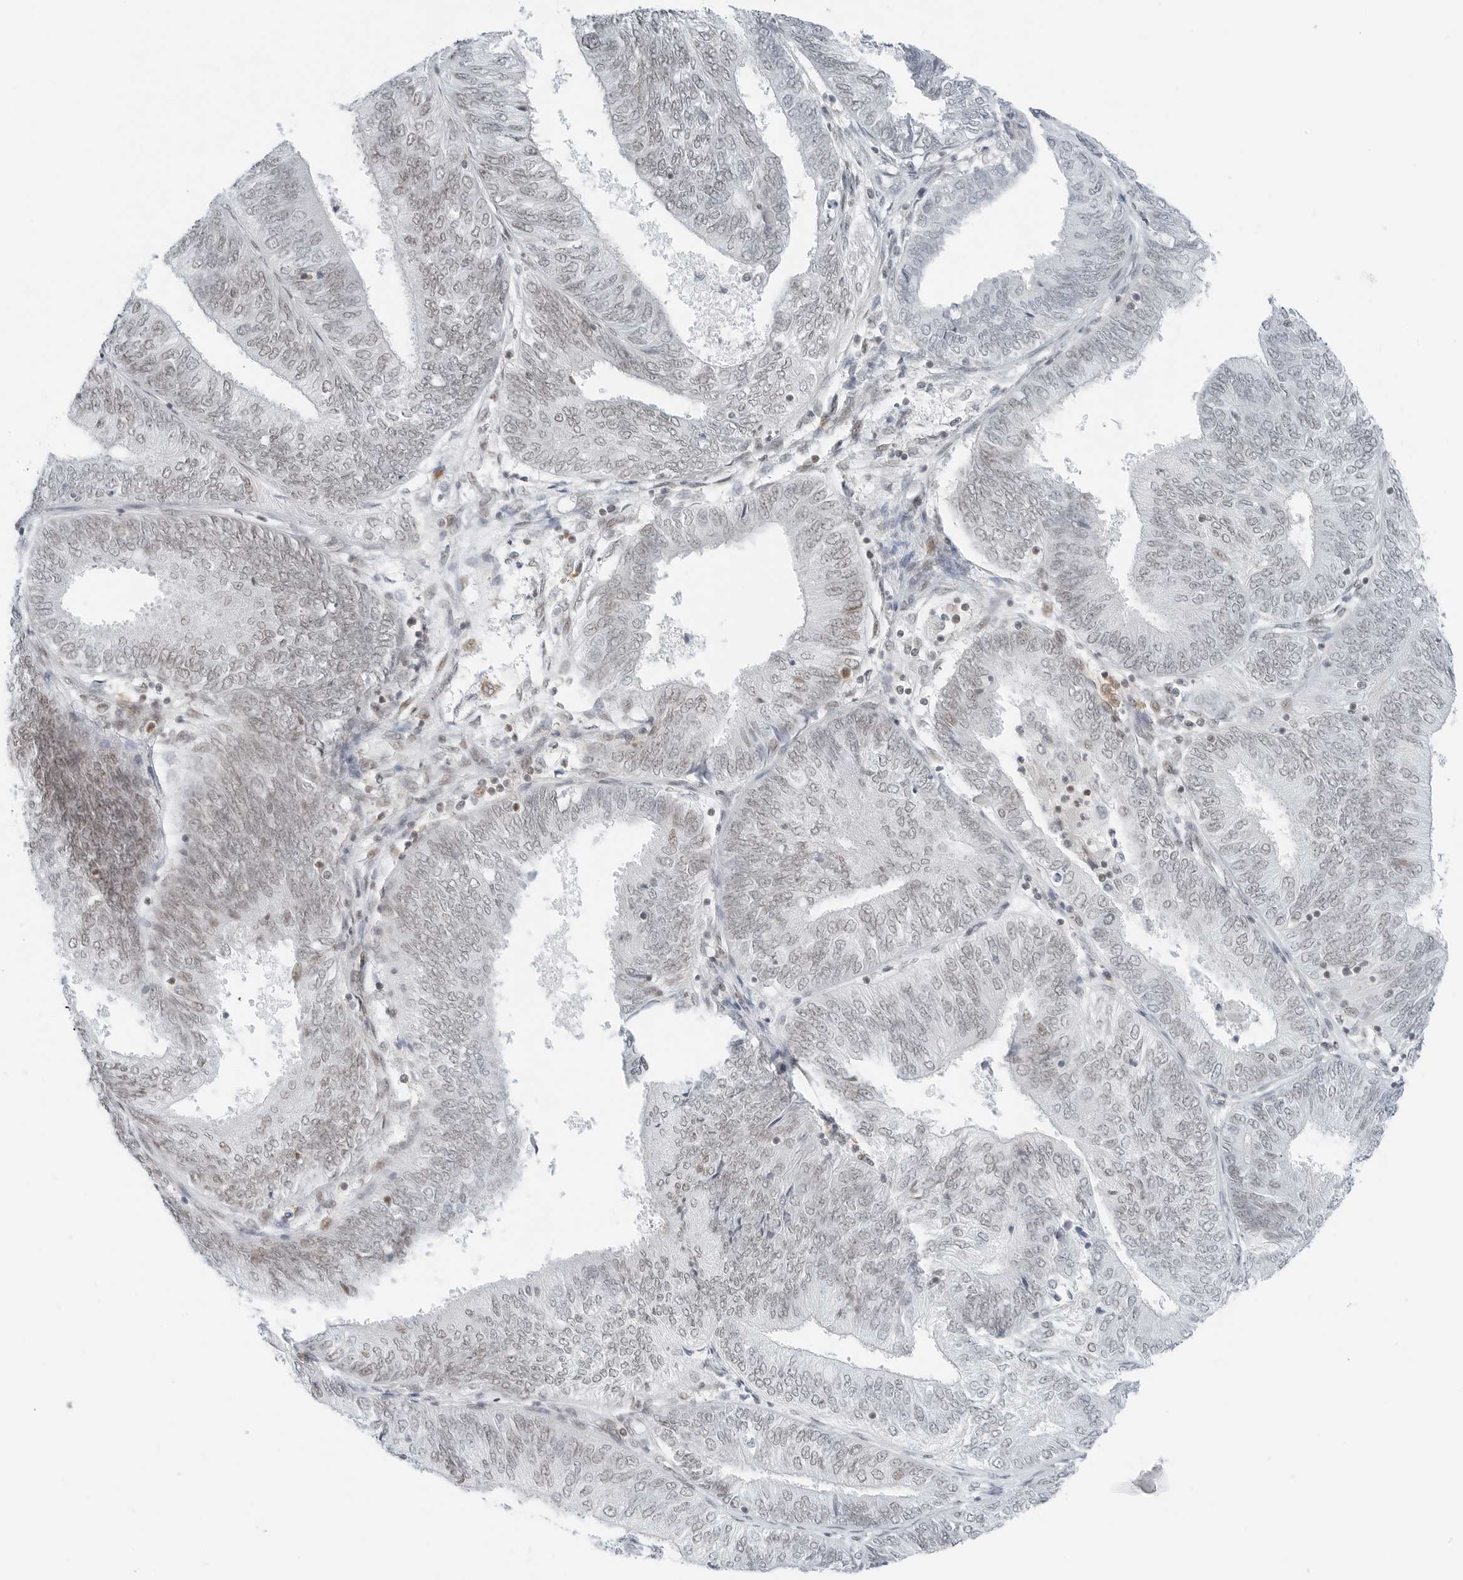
{"staining": {"intensity": "weak", "quantity": "<25%", "location": "nuclear"}, "tissue": "endometrial cancer", "cell_type": "Tumor cells", "image_type": "cancer", "snomed": [{"axis": "morphology", "description": "Adenocarcinoma, NOS"}, {"axis": "topography", "description": "Endometrium"}], "caption": "There is no significant positivity in tumor cells of endometrial adenocarcinoma.", "gene": "CRTC2", "patient": {"sex": "female", "age": 58}}